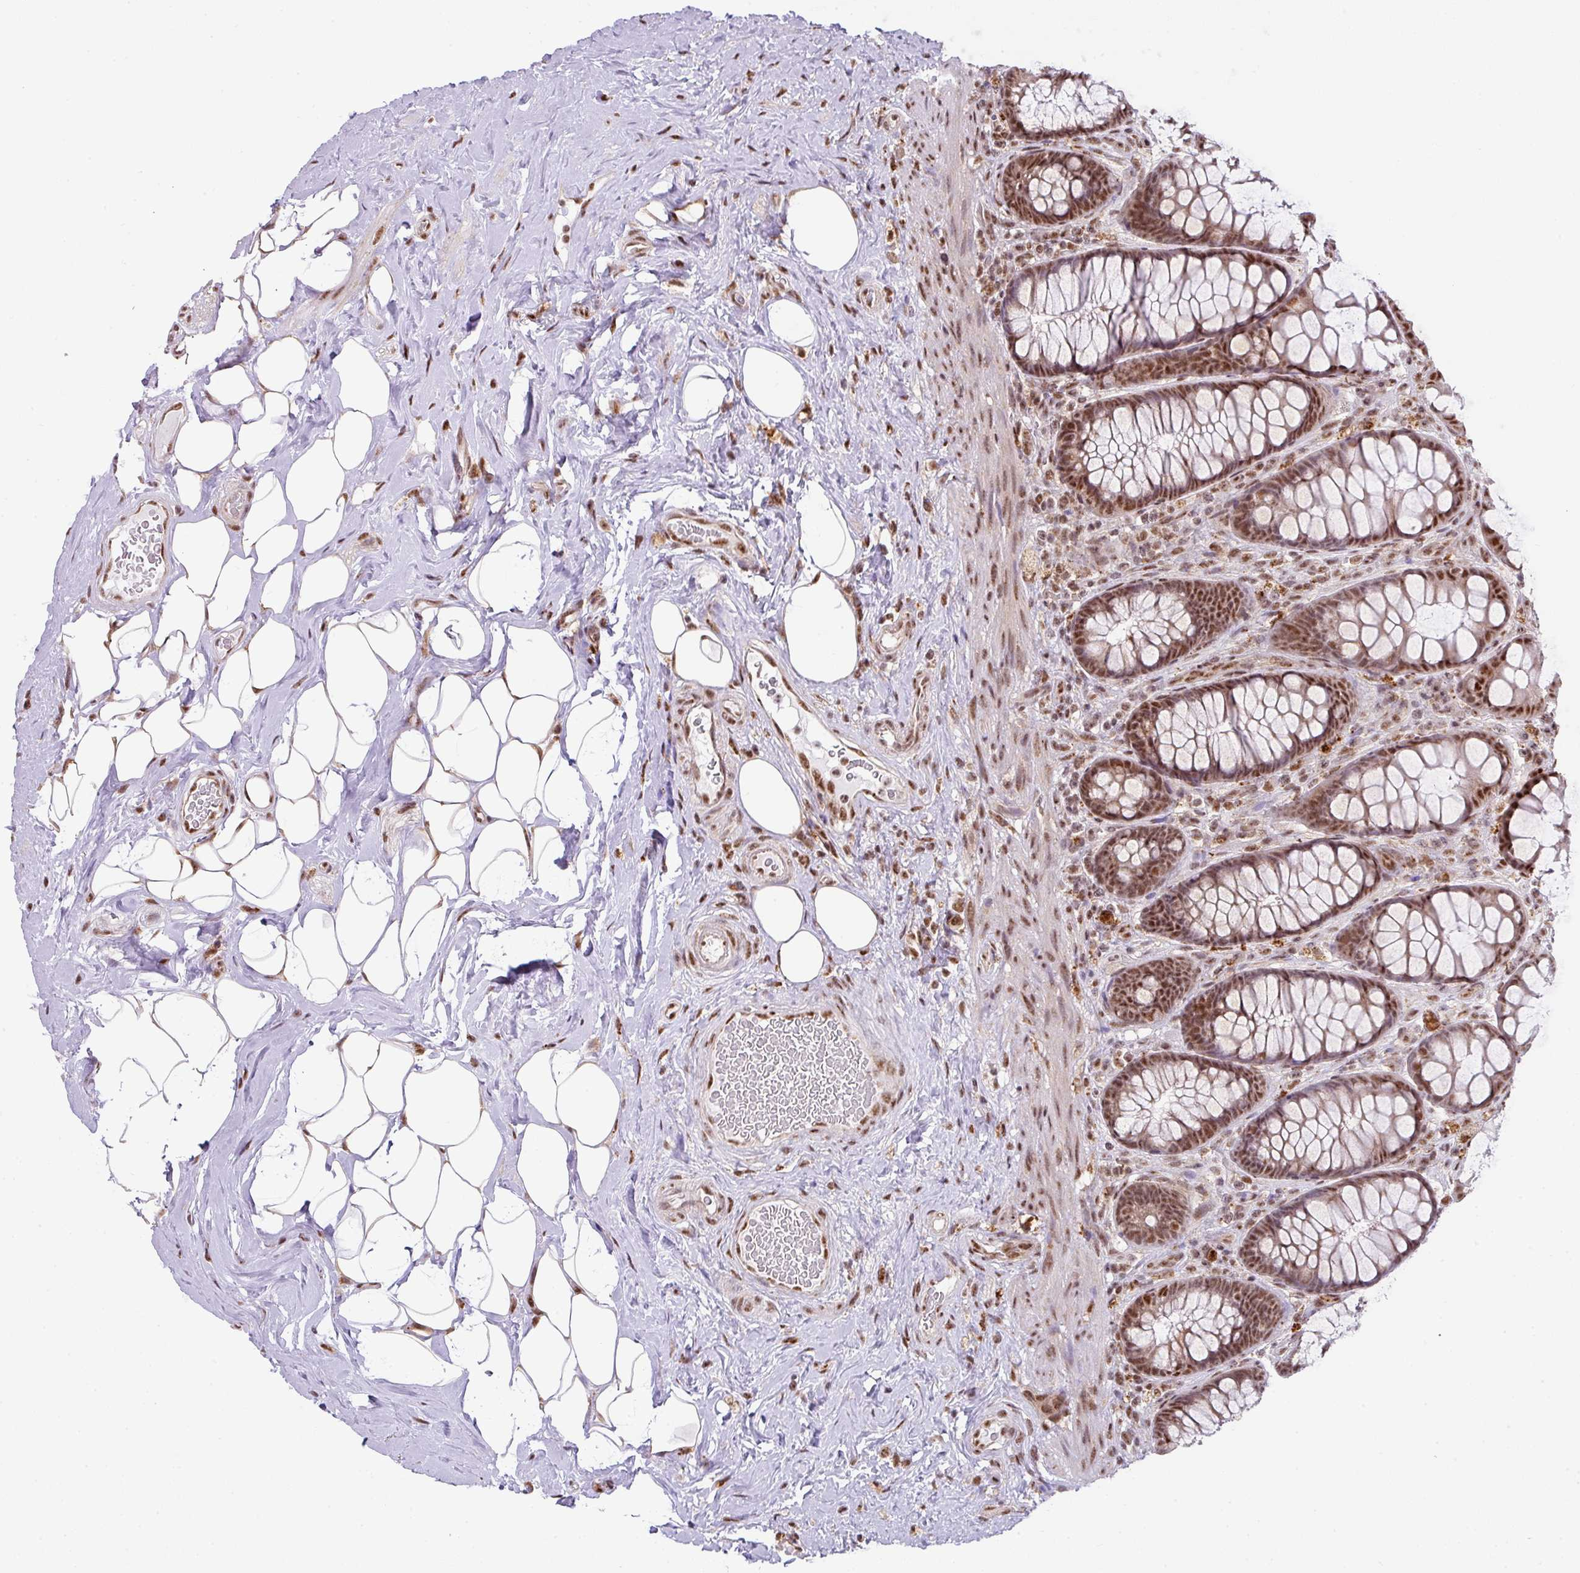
{"staining": {"intensity": "strong", "quantity": ">75%", "location": "nuclear"}, "tissue": "rectum", "cell_type": "Glandular cells", "image_type": "normal", "snomed": [{"axis": "morphology", "description": "Normal tissue, NOS"}, {"axis": "topography", "description": "Rectum"}], "caption": "Rectum was stained to show a protein in brown. There is high levels of strong nuclear positivity in approximately >75% of glandular cells. The staining was performed using DAB (3,3'-diaminobenzidine) to visualize the protein expression in brown, while the nuclei were stained in blue with hematoxylin (Magnification: 20x).", "gene": "PLK1", "patient": {"sex": "female", "age": 67}}